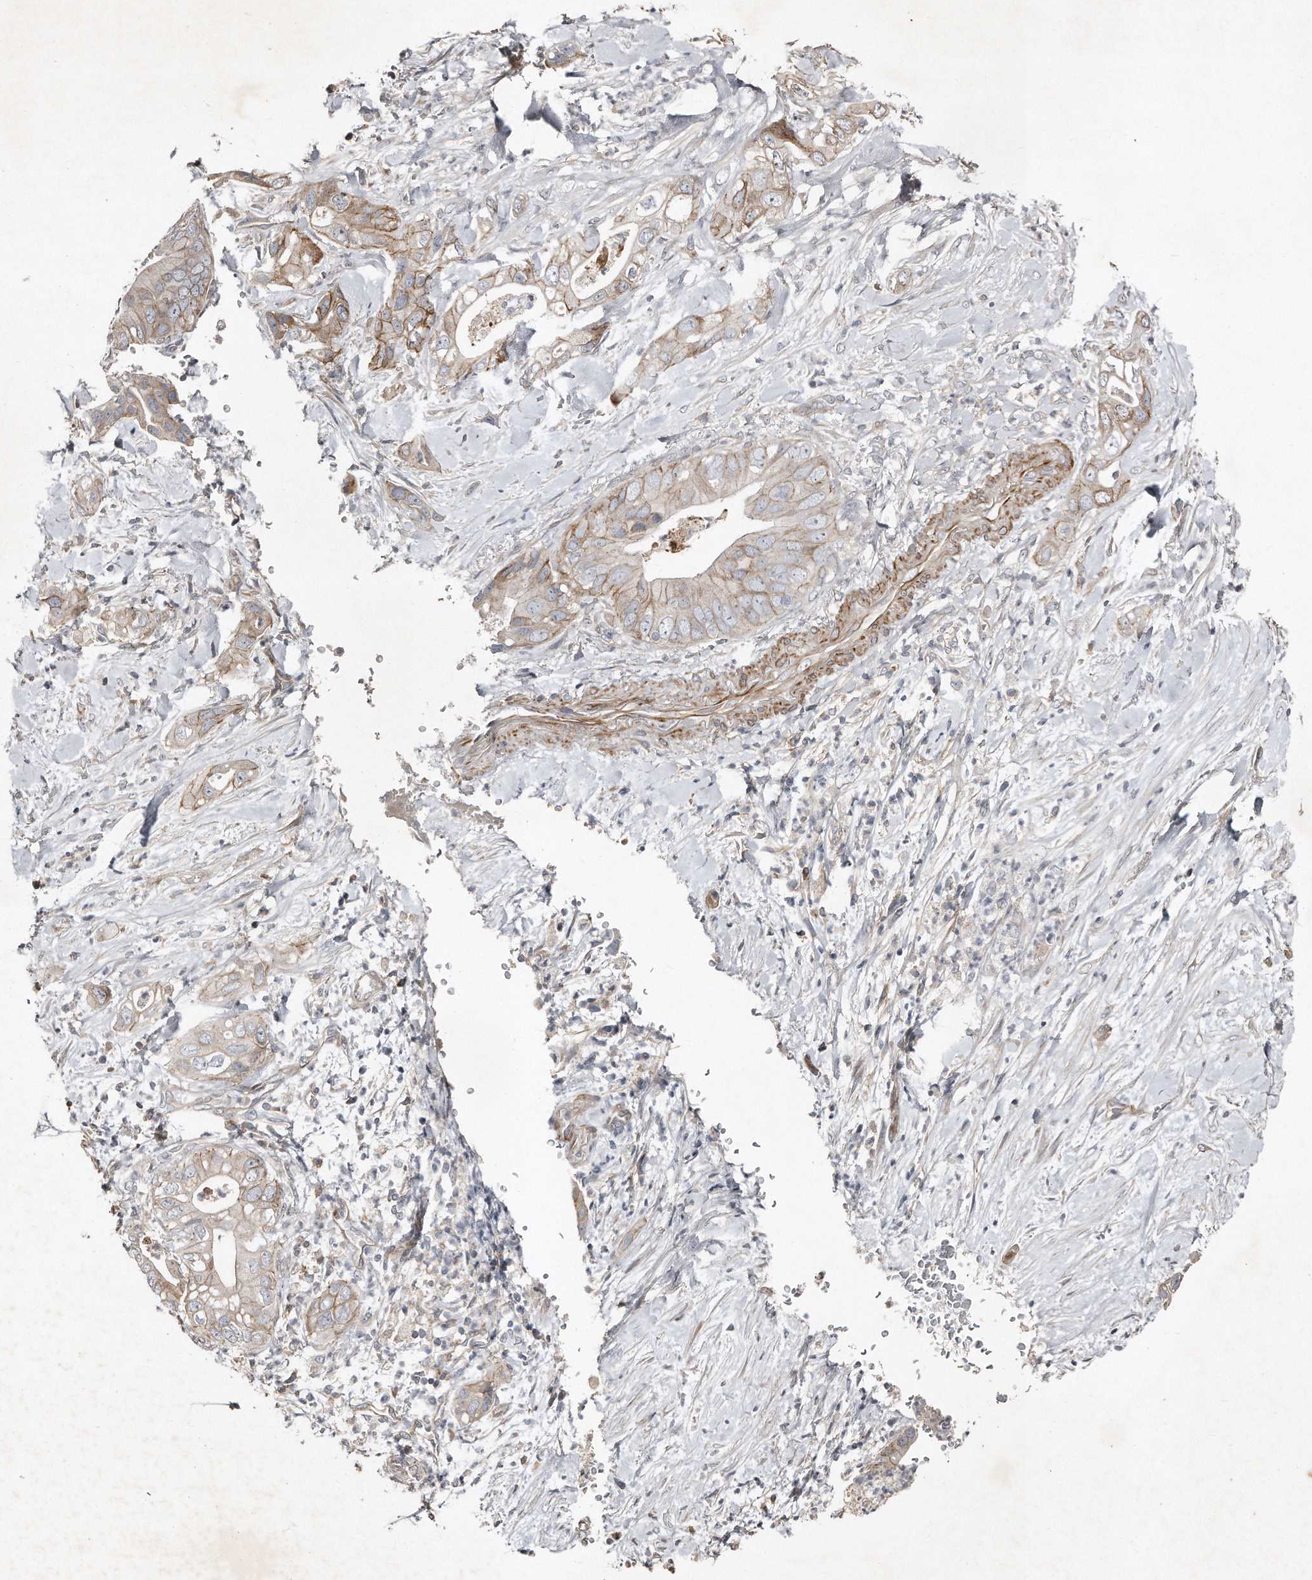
{"staining": {"intensity": "moderate", "quantity": "25%-75%", "location": "cytoplasmic/membranous"}, "tissue": "pancreatic cancer", "cell_type": "Tumor cells", "image_type": "cancer", "snomed": [{"axis": "morphology", "description": "Adenocarcinoma, NOS"}, {"axis": "topography", "description": "Pancreas"}], "caption": "IHC photomicrograph of neoplastic tissue: pancreatic adenocarcinoma stained using IHC demonstrates medium levels of moderate protein expression localized specifically in the cytoplasmic/membranous of tumor cells, appearing as a cytoplasmic/membranous brown color.", "gene": "SNAP47", "patient": {"sex": "female", "age": 78}}